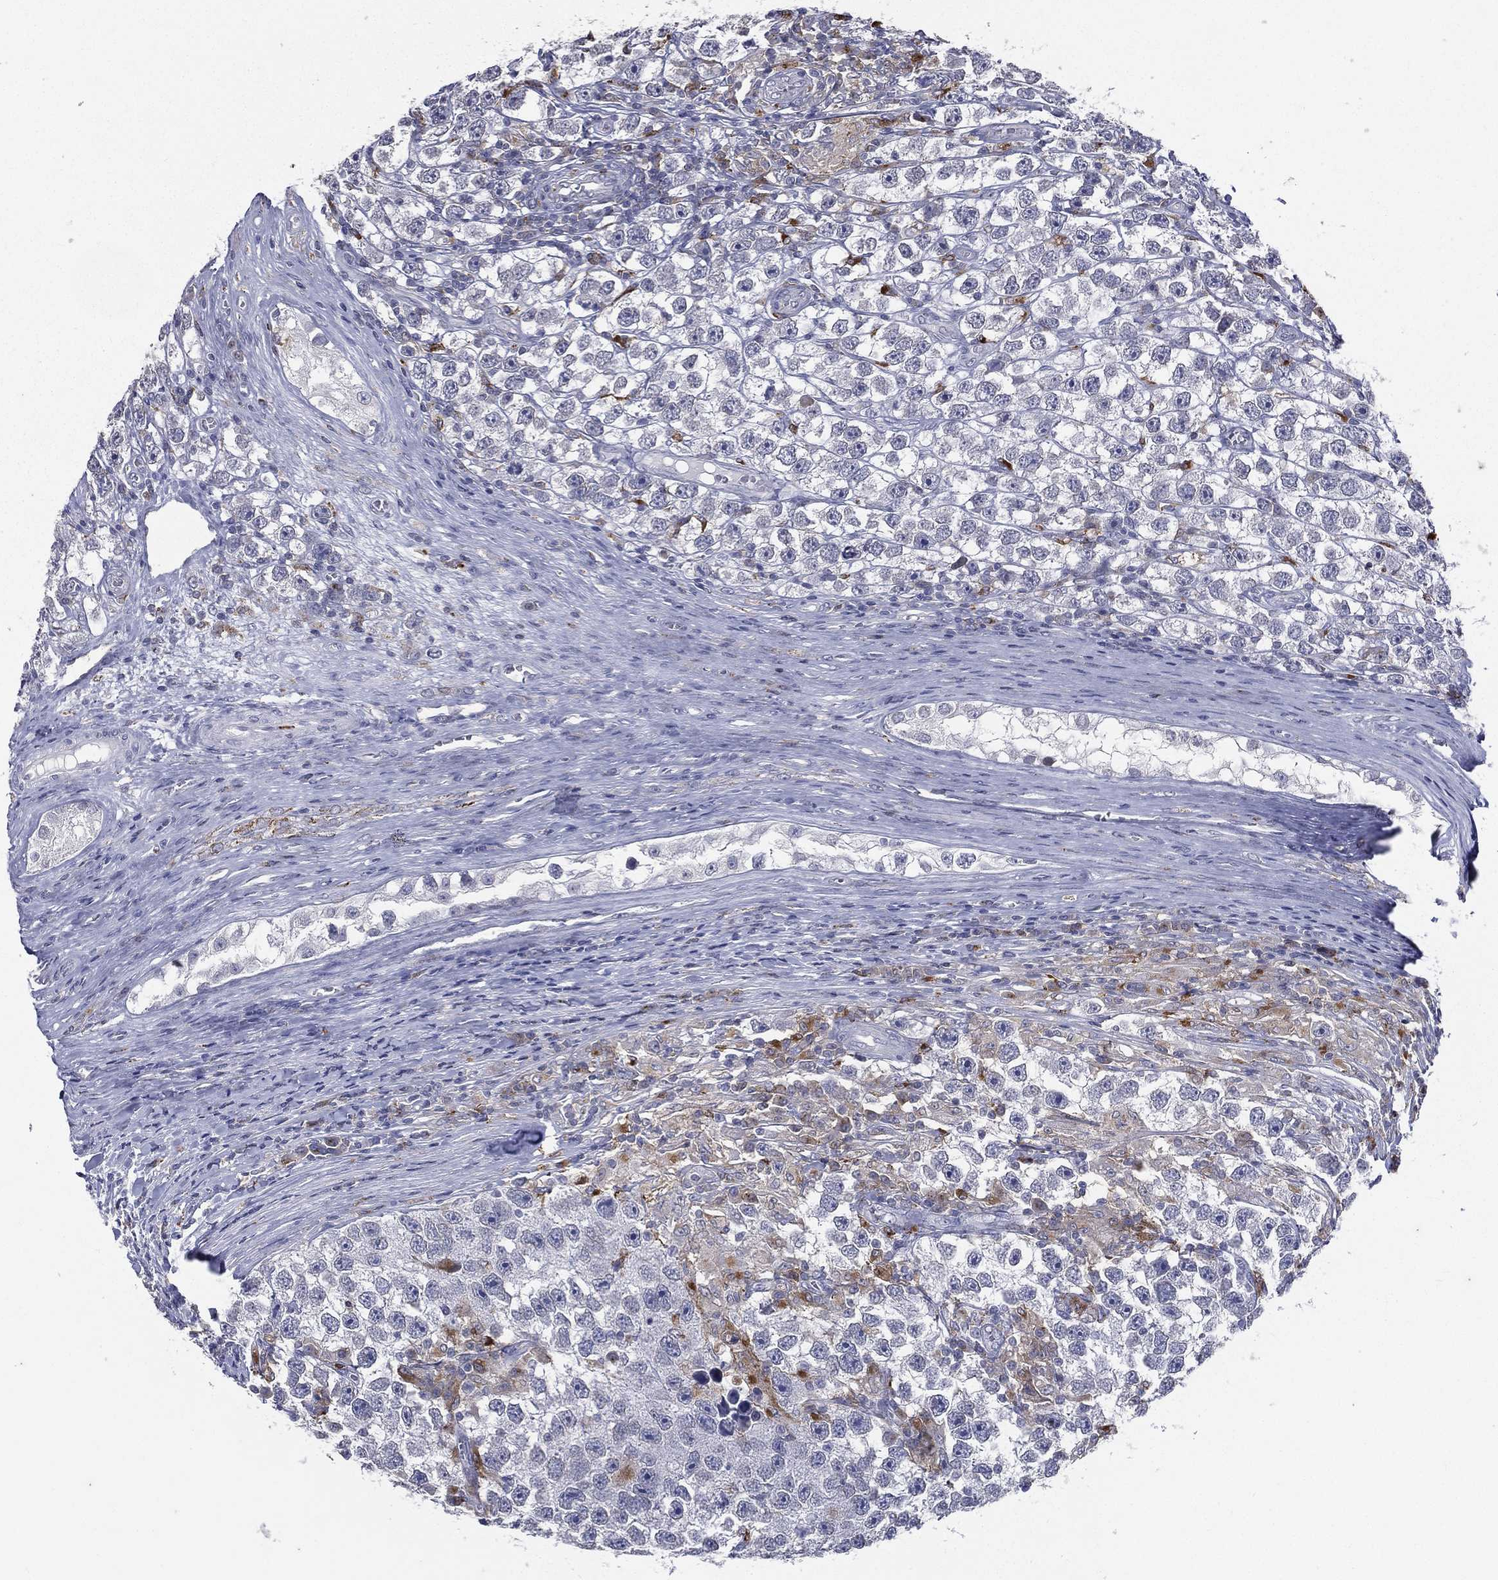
{"staining": {"intensity": "negative", "quantity": "none", "location": "none"}, "tissue": "testis cancer", "cell_type": "Tumor cells", "image_type": "cancer", "snomed": [{"axis": "morphology", "description": "Seminoma, NOS"}, {"axis": "topography", "description": "Testis"}], "caption": "Immunohistochemistry of testis cancer shows no staining in tumor cells.", "gene": "EVI2B", "patient": {"sex": "male", "age": 26}}